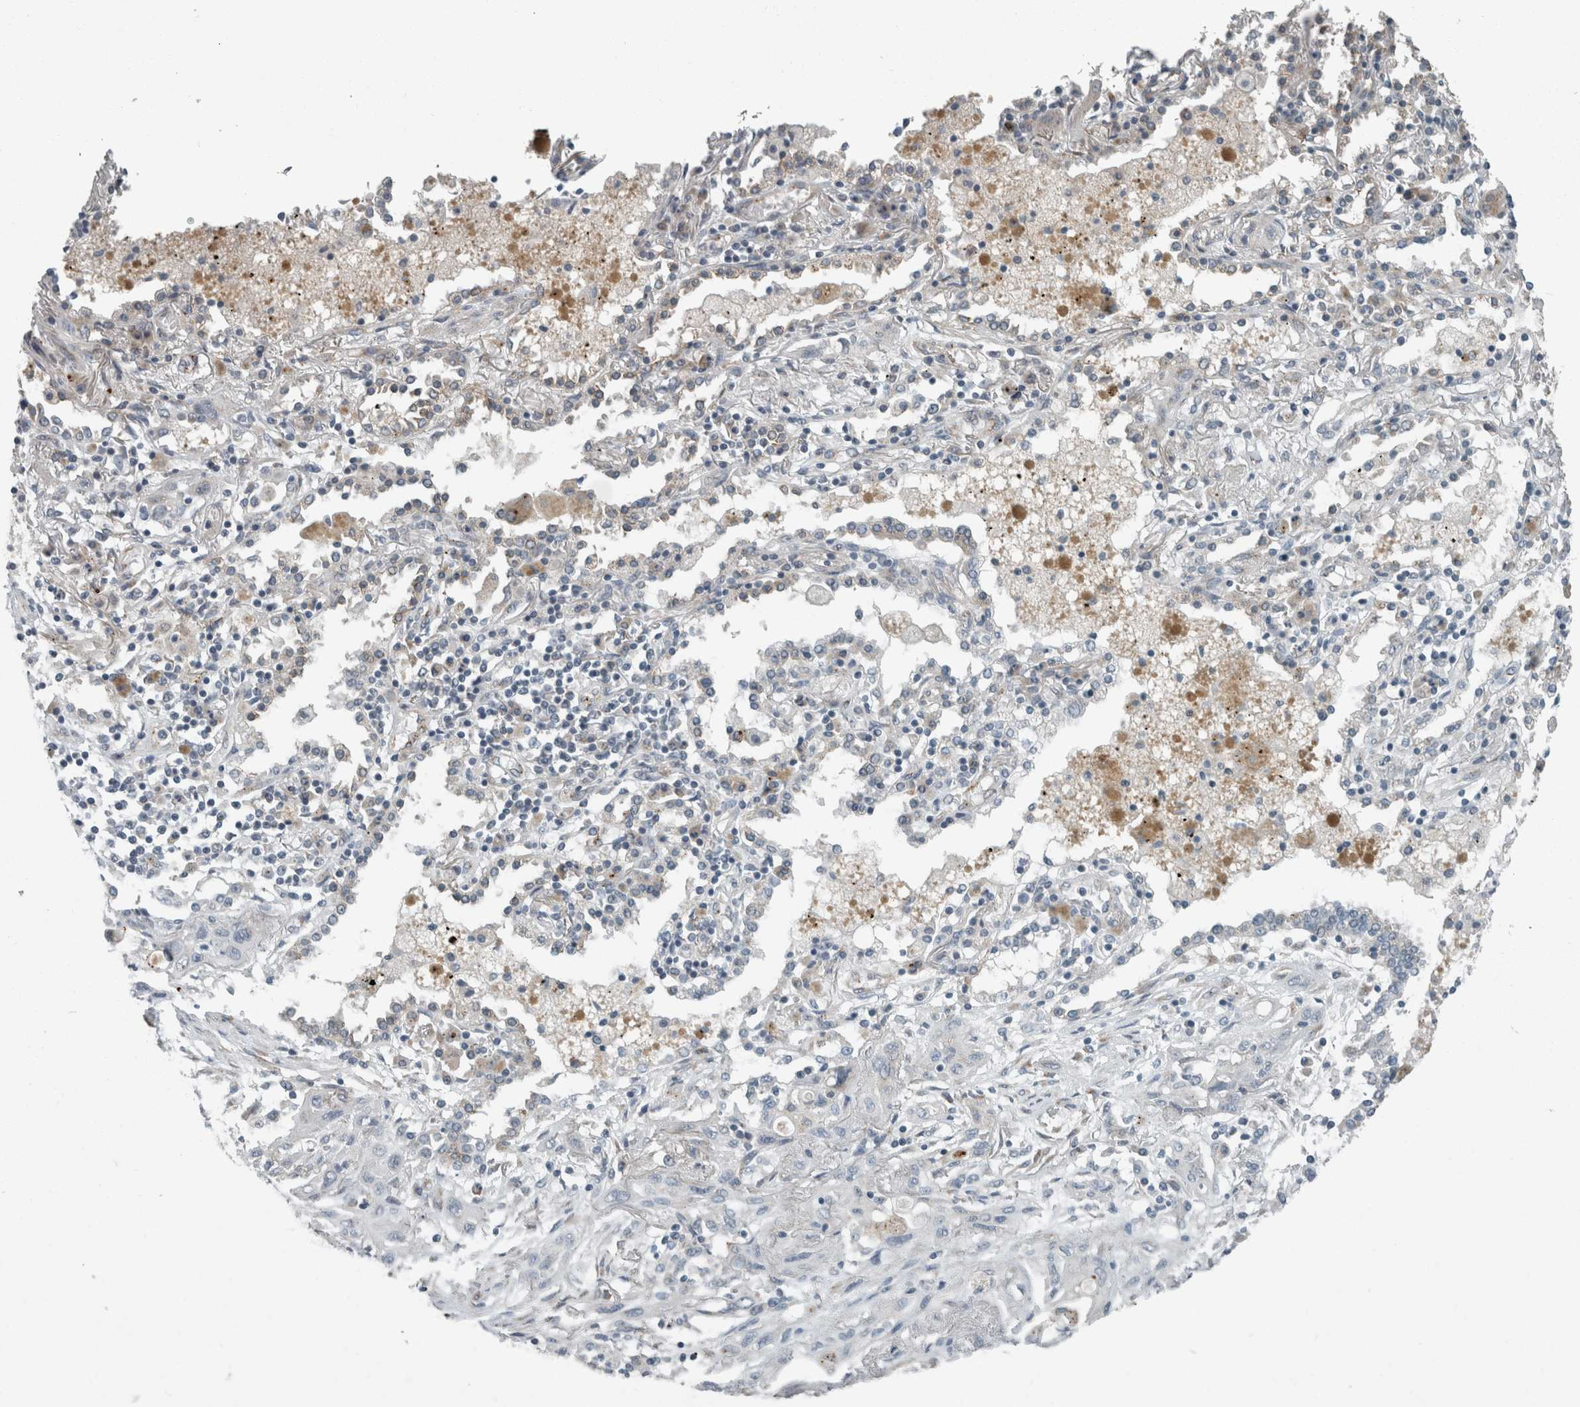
{"staining": {"intensity": "negative", "quantity": "none", "location": "none"}, "tissue": "lung cancer", "cell_type": "Tumor cells", "image_type": "cancer", "snomed": [{"axis": "morphology", "description": "Squamous cell carcinoma, NOS"}, {"axis": "topography", "description": "Lung"}], "caption": "Lung cancer was stained to show a protein in brown. There is no significant expression in tumor cells. (Stains: DAB (3,3'-diaminobenzidine) immunohistochemistry (IHC) with hematoxylin counter stain, Microscopy: brightfield microscopy at high magnification).", "gene": "KIF1C", "patient": {"sex": "female", "age": 47}}